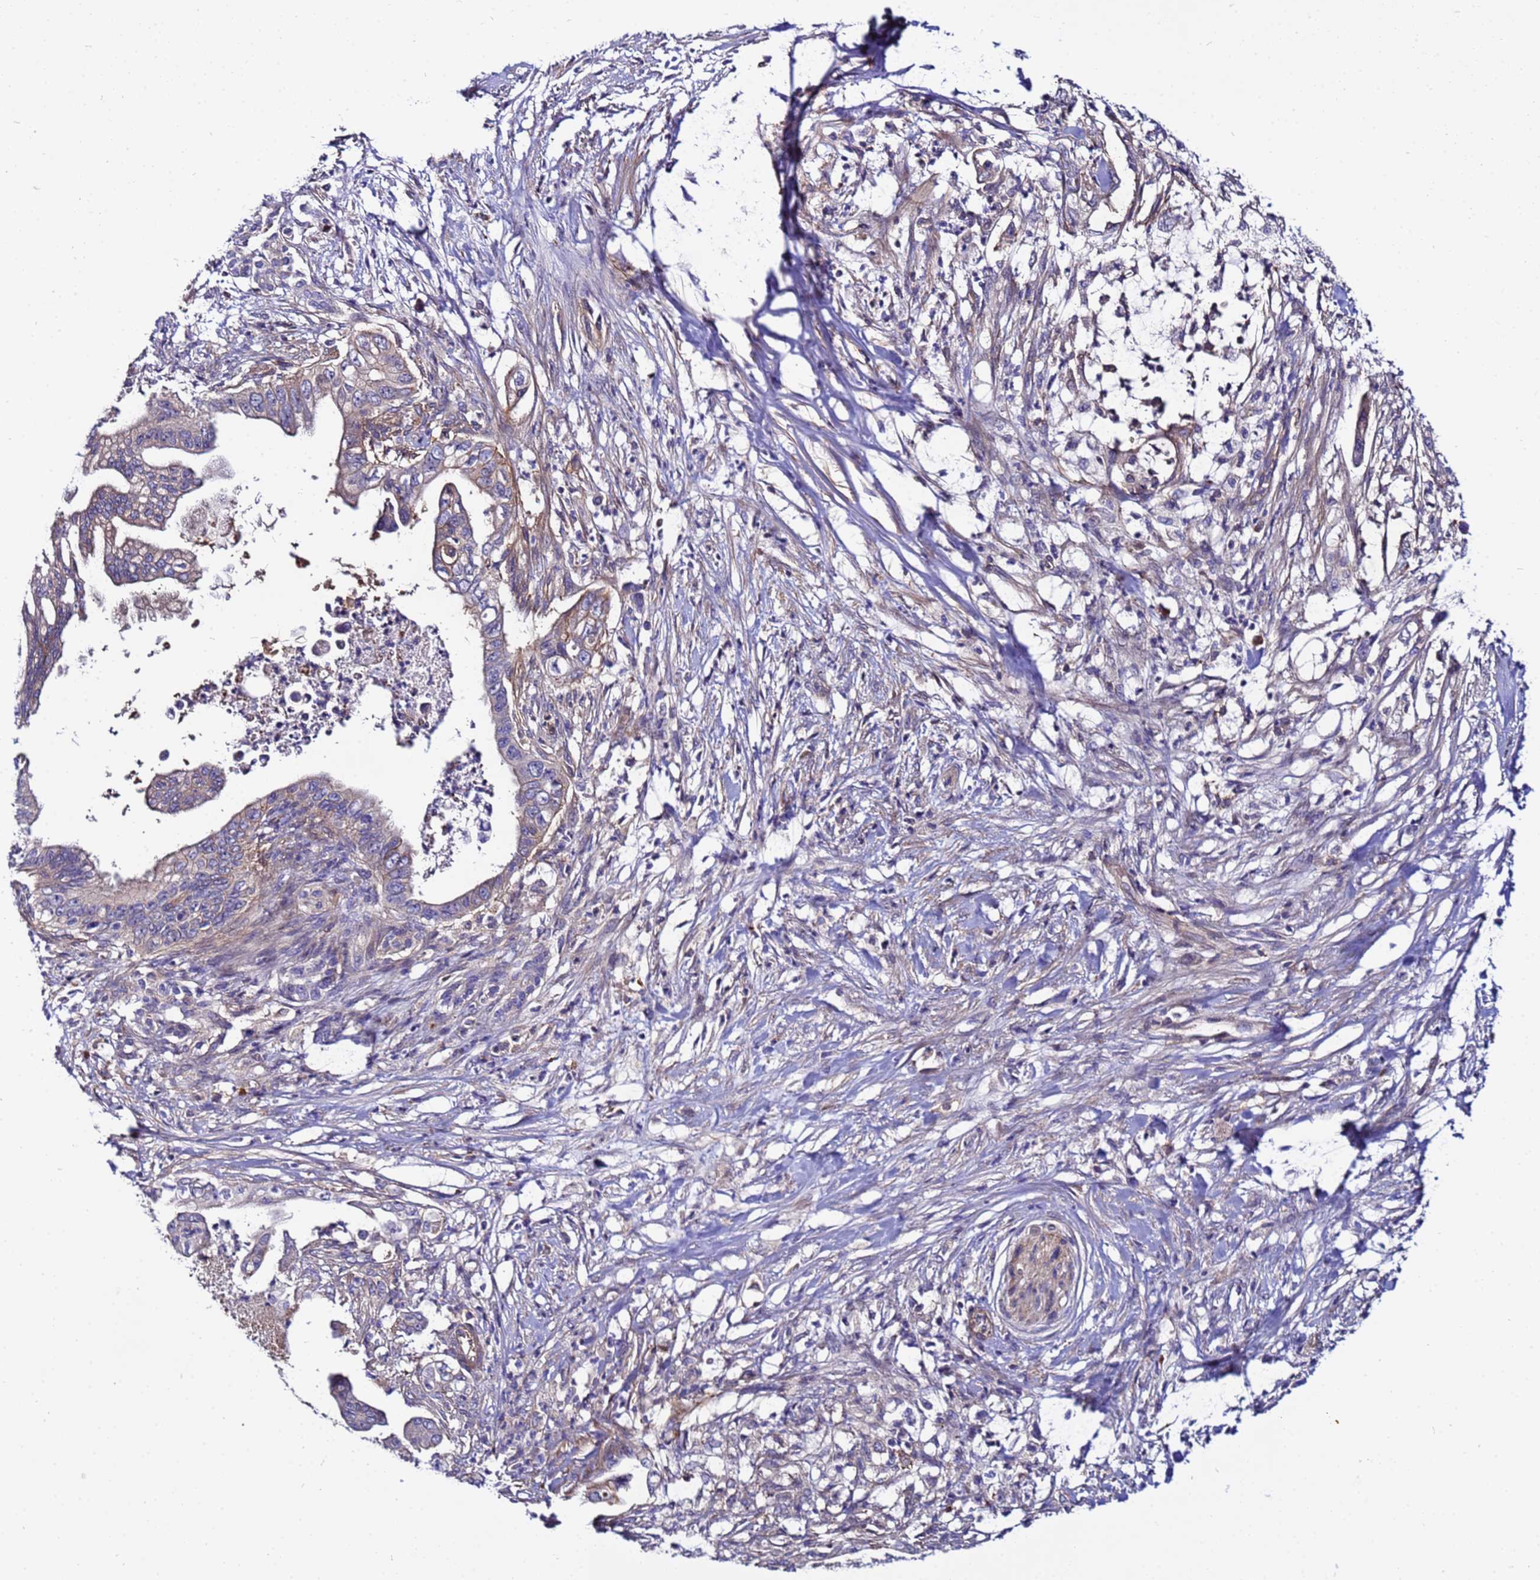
{"staining": {"intensity": "weak", "quantity": "25%-75%", "location": "cytoplasmic/membranous"}, "tissue": "pancreatic cancer", "cell_type": "Tumor cells", "image_type": "cancer", "snomed": [{"axis": "morphology", "description": "Adenocarcinoma, NOS"}, {"axis": "topography", "description": "Pancreas"}], "caption": "Tumor cells display low levels of weak cytoplasmic/membranous expression in approximately 25%-75% of cells in pancreatic adenocarcinoma.", "gene": "STK38", "patient": {"sex": "male", "age": 58}}